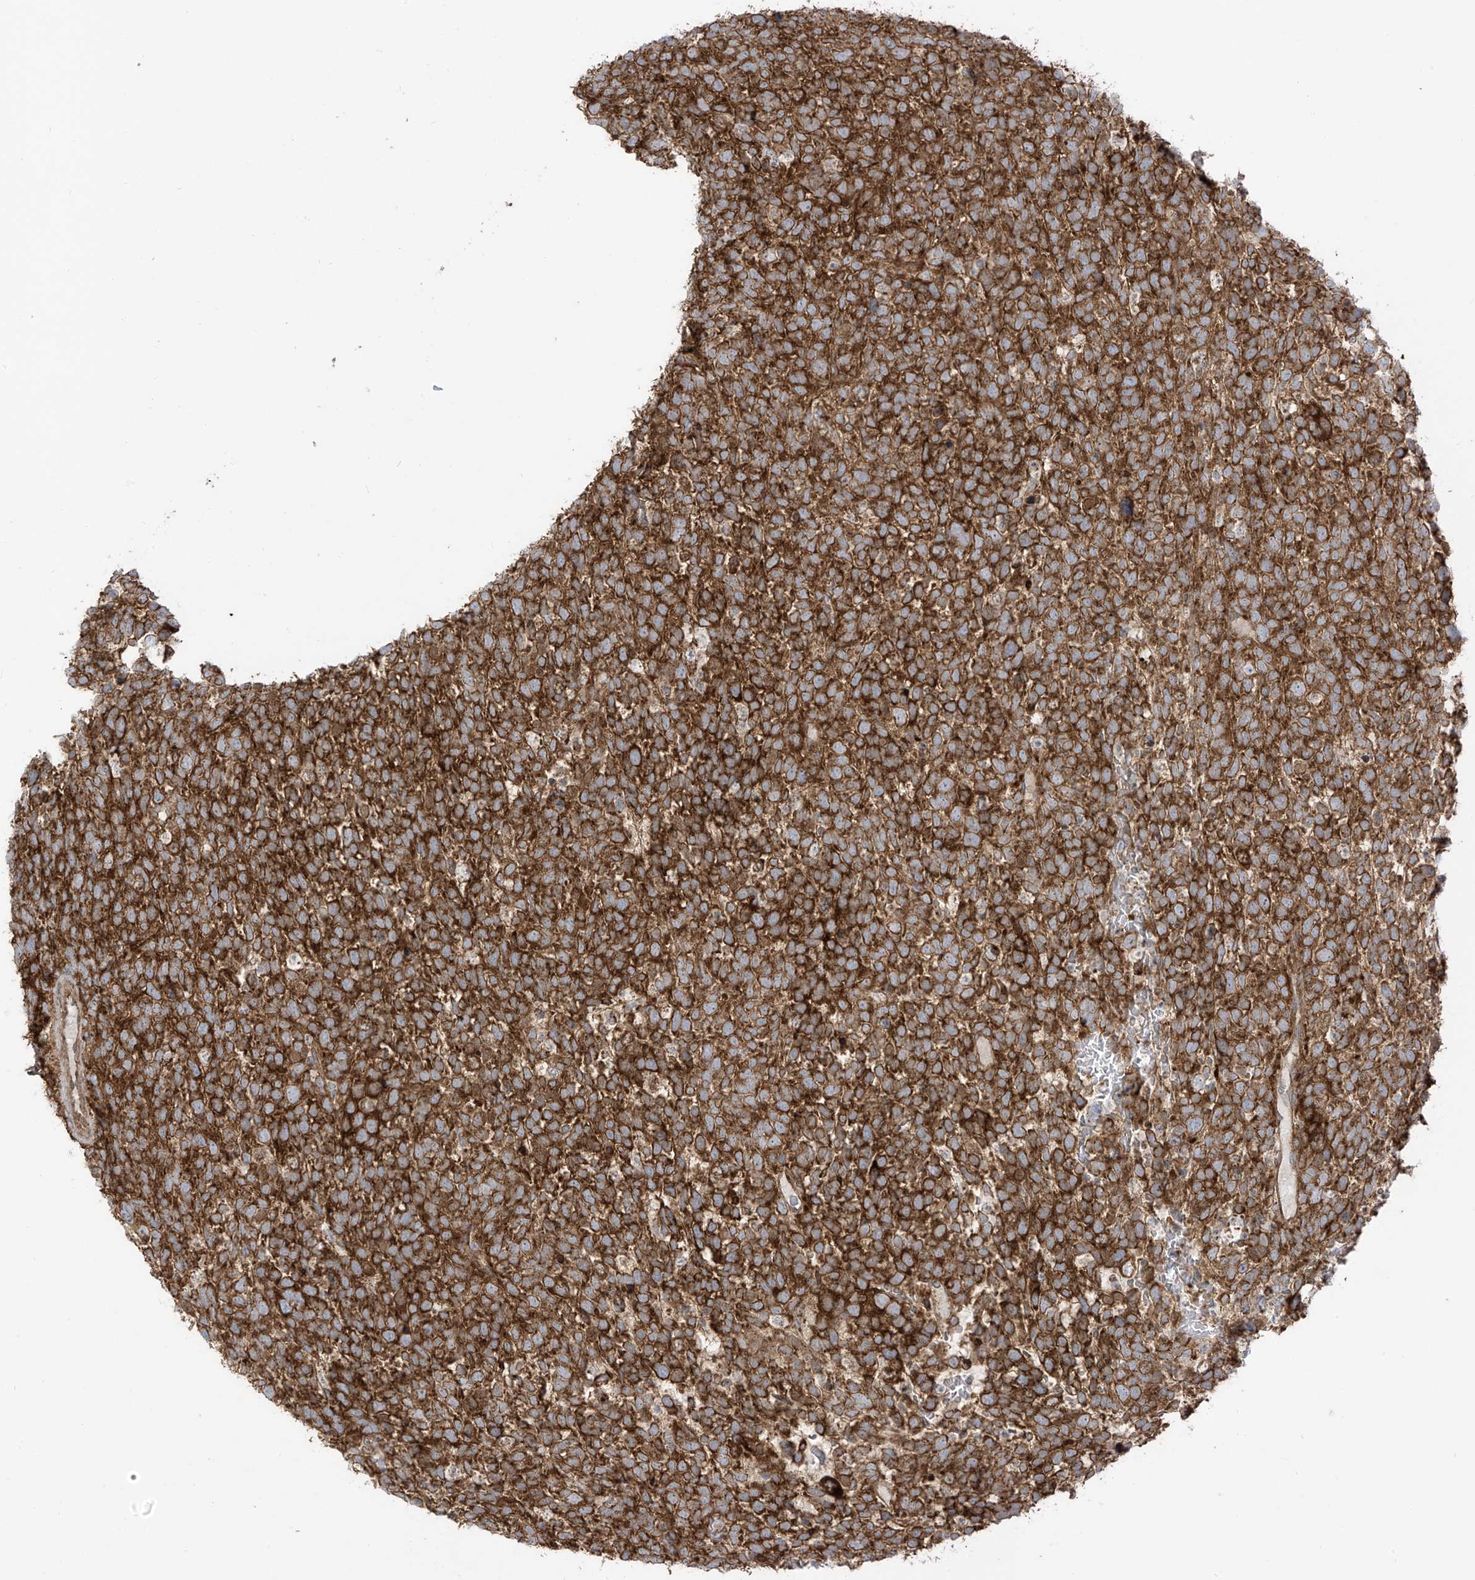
{"staining": {"intensity": "strong", "quantity": ">75%", "location": "cytoplasmic/membranous"}, "tissue": "urothelial cancer", "cell_type": "Tumor cells", "image_type": "cancer", "snomed": [{"axis": "morphology", "description": "Urothelial carcinoma, High grade"}, {"axis": "topography", "description": "Urinary bladder"}], "caption": "High-power microscopy captured an immunohistochemistry (IHC) histopathology image of urothelial carcinoma (high-grade), revealing strong cytoplasmic/membranous expression in about >75% of tumor cells.", "gene": "REPS1", "patient": {"sex": "female", "age": 82}}